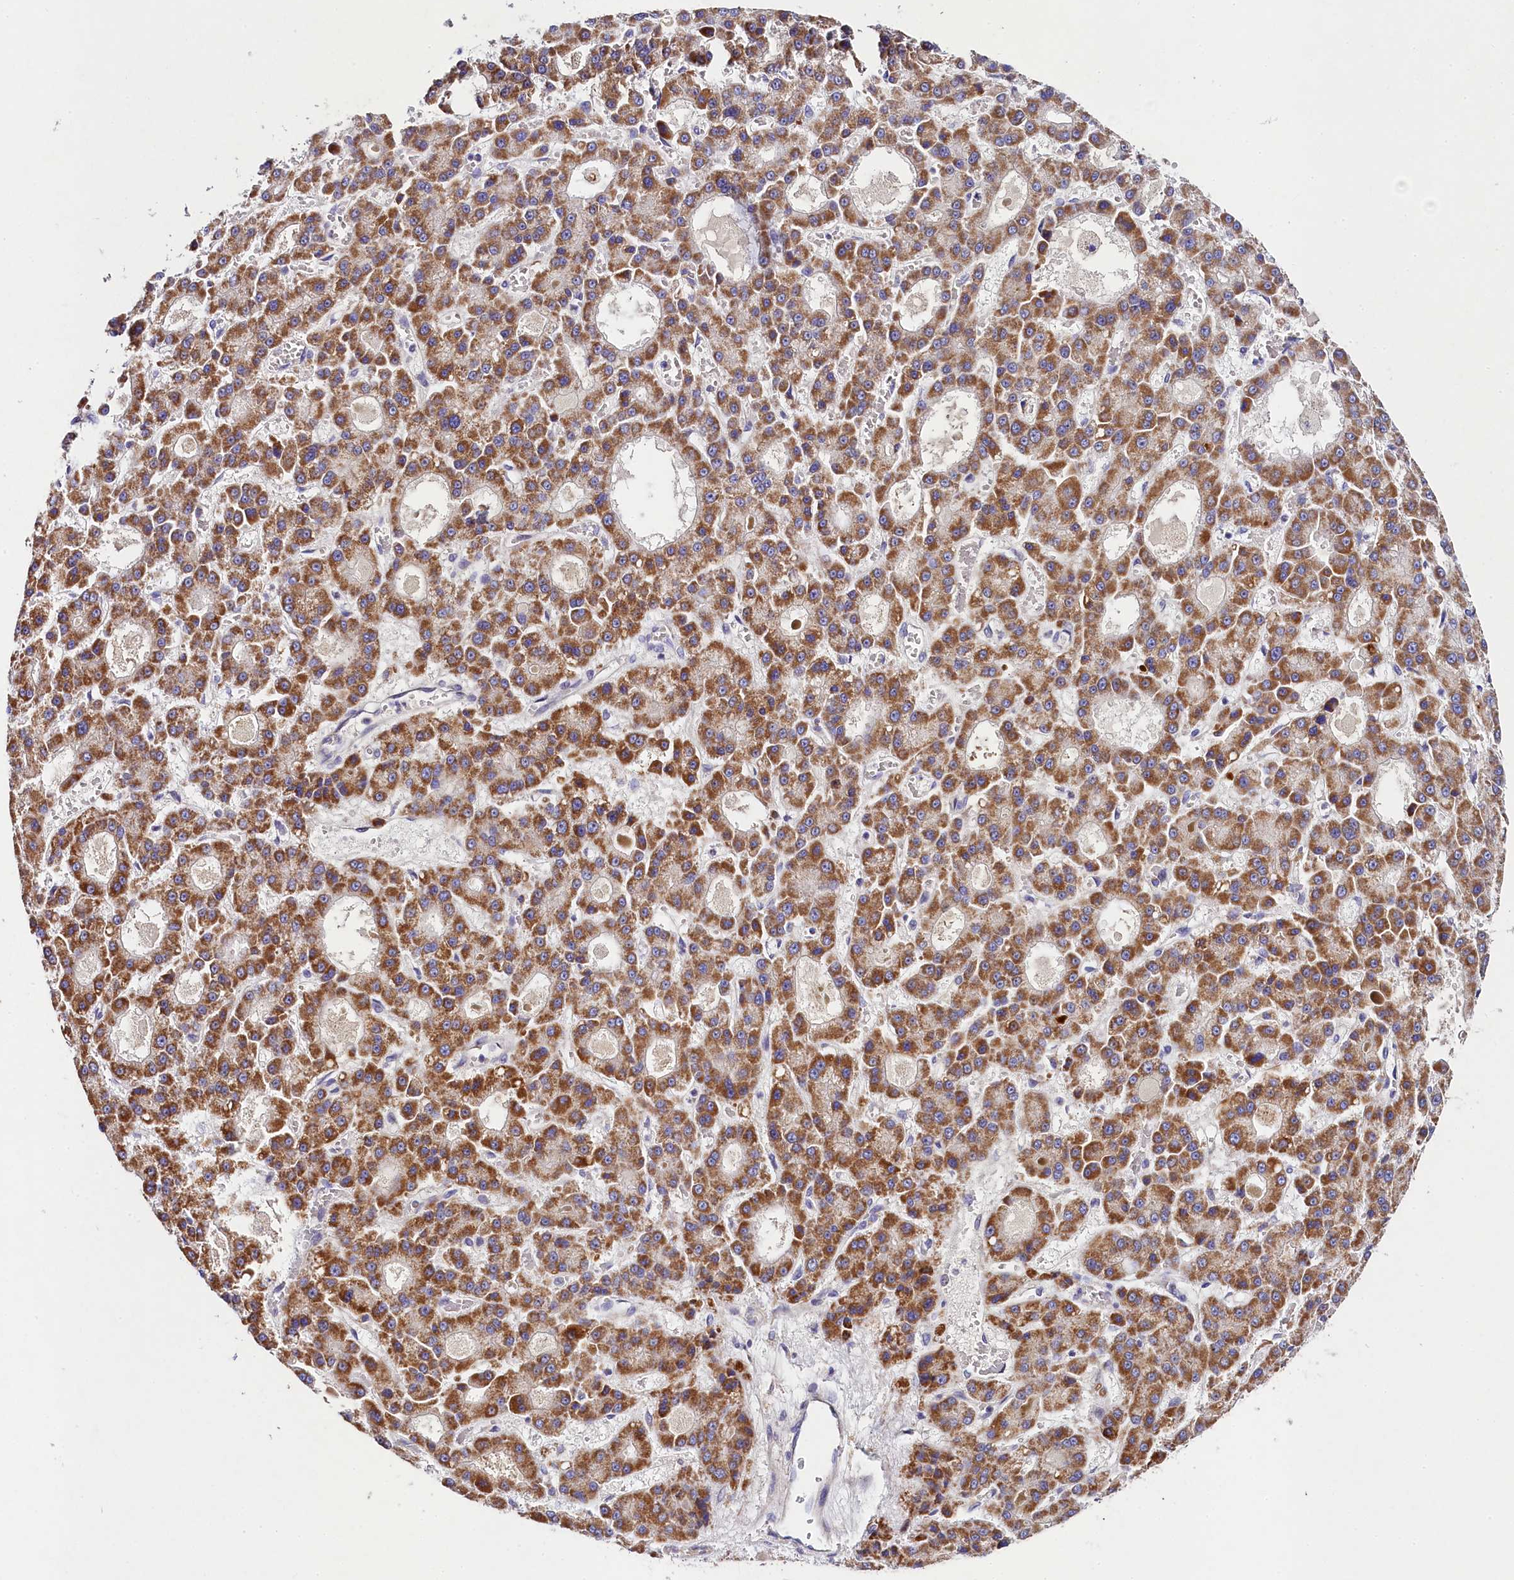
{"staining": {"intensity": "moderate", "quantity": ">75%", "location": "cytoplasmic/membranous"}, "tissue": "liver cancer", "cell_type": "Tumor cells", "image_type": "cancer", "snomed": [{"axis": "morphology", "description": "Carcinoma, Hepatocellular, NOS"}, {"axis": "topography", "description": "Liver"}], "caption": "Immunohistochemistry (IHC) (DAB (3,3'-diaminobenzidine)) staining of hepatocellular carcinoma (liver) shows moderate cytoplasmic/membranous protein staining in about >75% of tumor cells.", "gene": "FXYD6", "patient": {"sex": "male", "age": 70}}